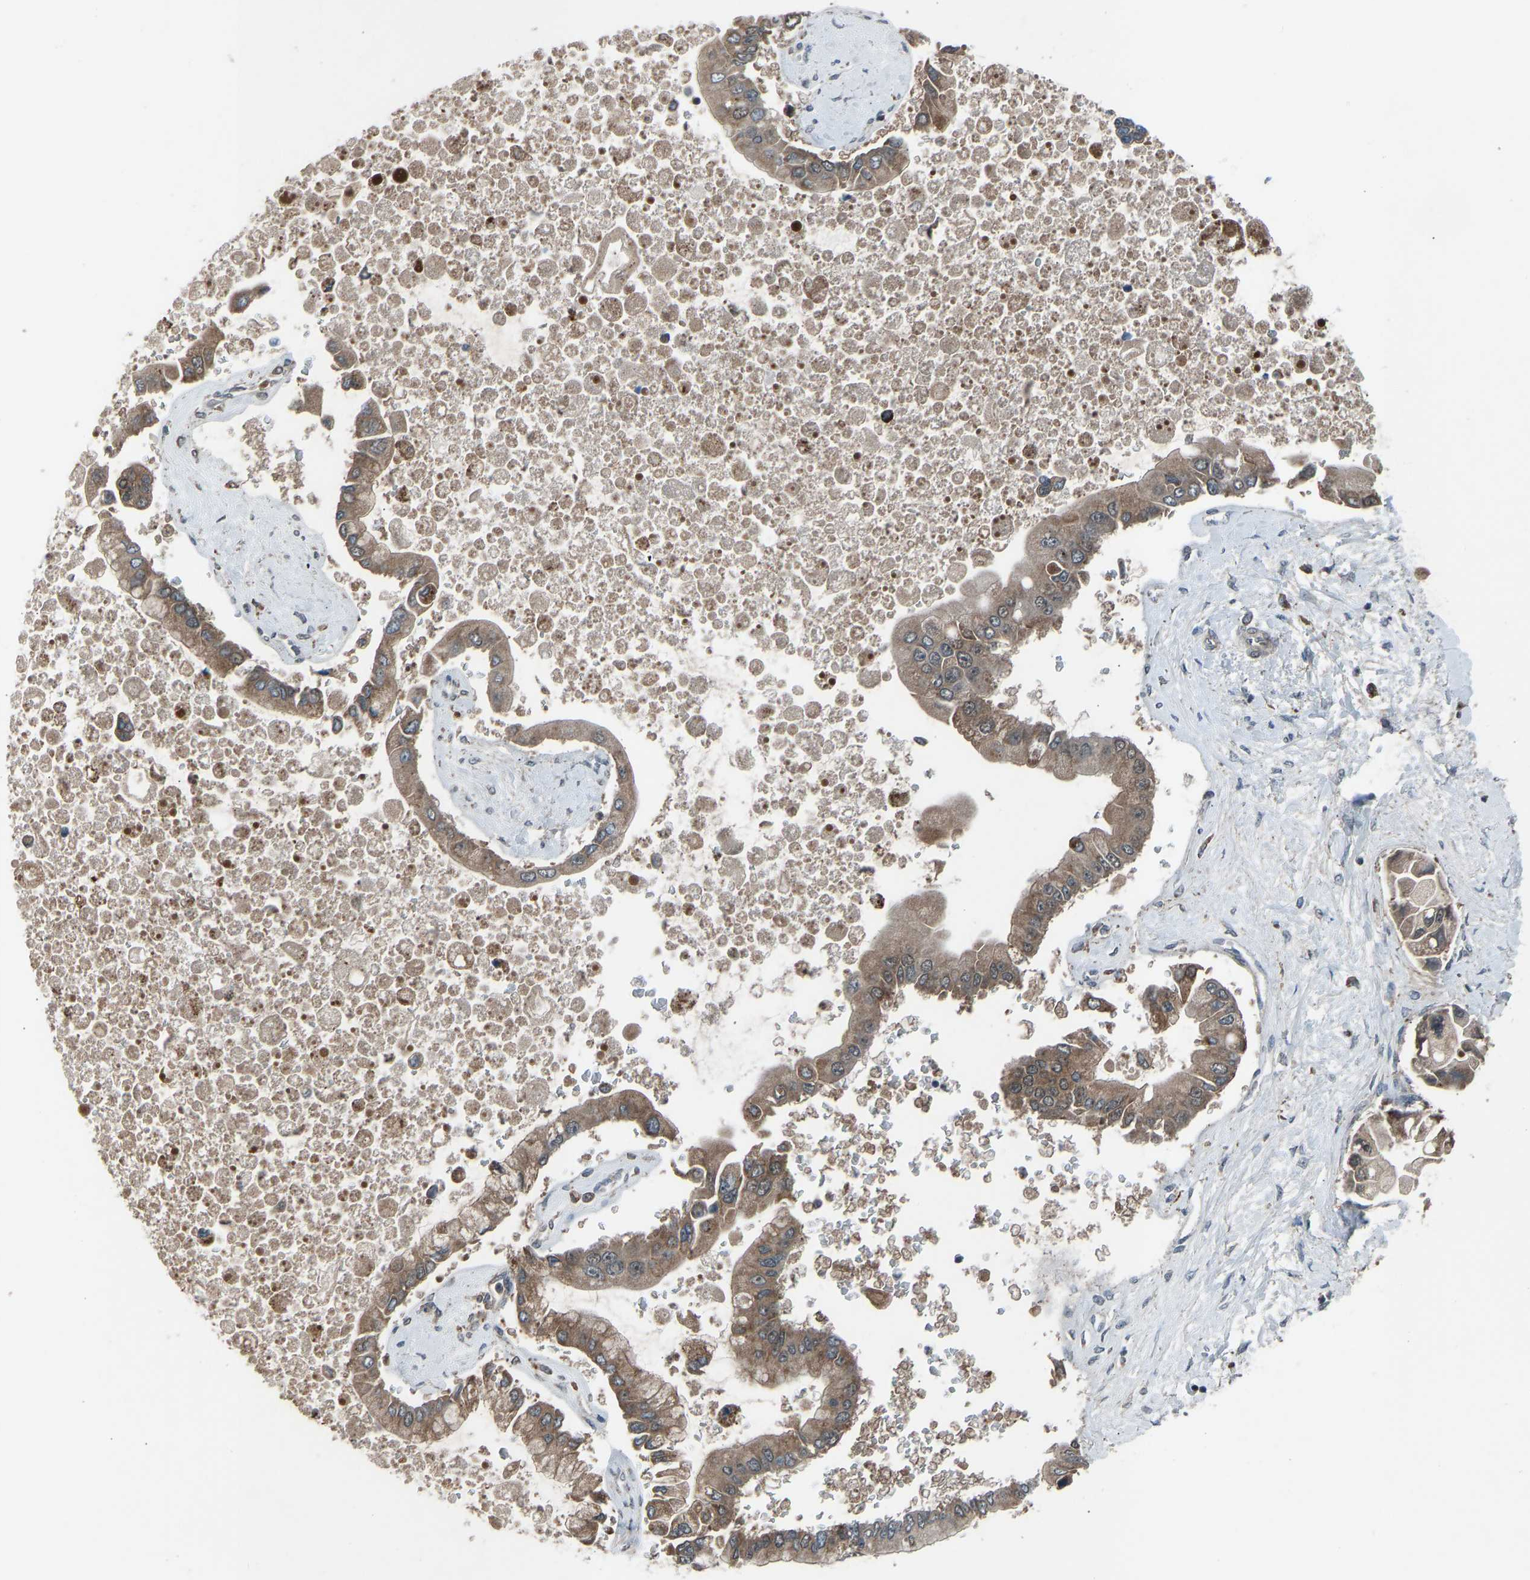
{"staining": {"intensity": "moderate", "quantity": ">75%", "location": "cytoplasmic/membranous"}, "tissue": "liver cancer", "cell_type": "Tumor cells", "image_type": "cancer", "snomed": [{"axis": "morphology", "description": "Cholangiocarcinoma"}, {"axis": "topography", "description": "Liver"}], "caption": "An immunohistochemistry image of tumor tissue is shown. Protein staining in brown highlights moderate cytoplasmic/membranous positivity in liver cancer within tumor cells.", "gene": "SLC43A1", "patient": {"sex": "male", "age": 50}}